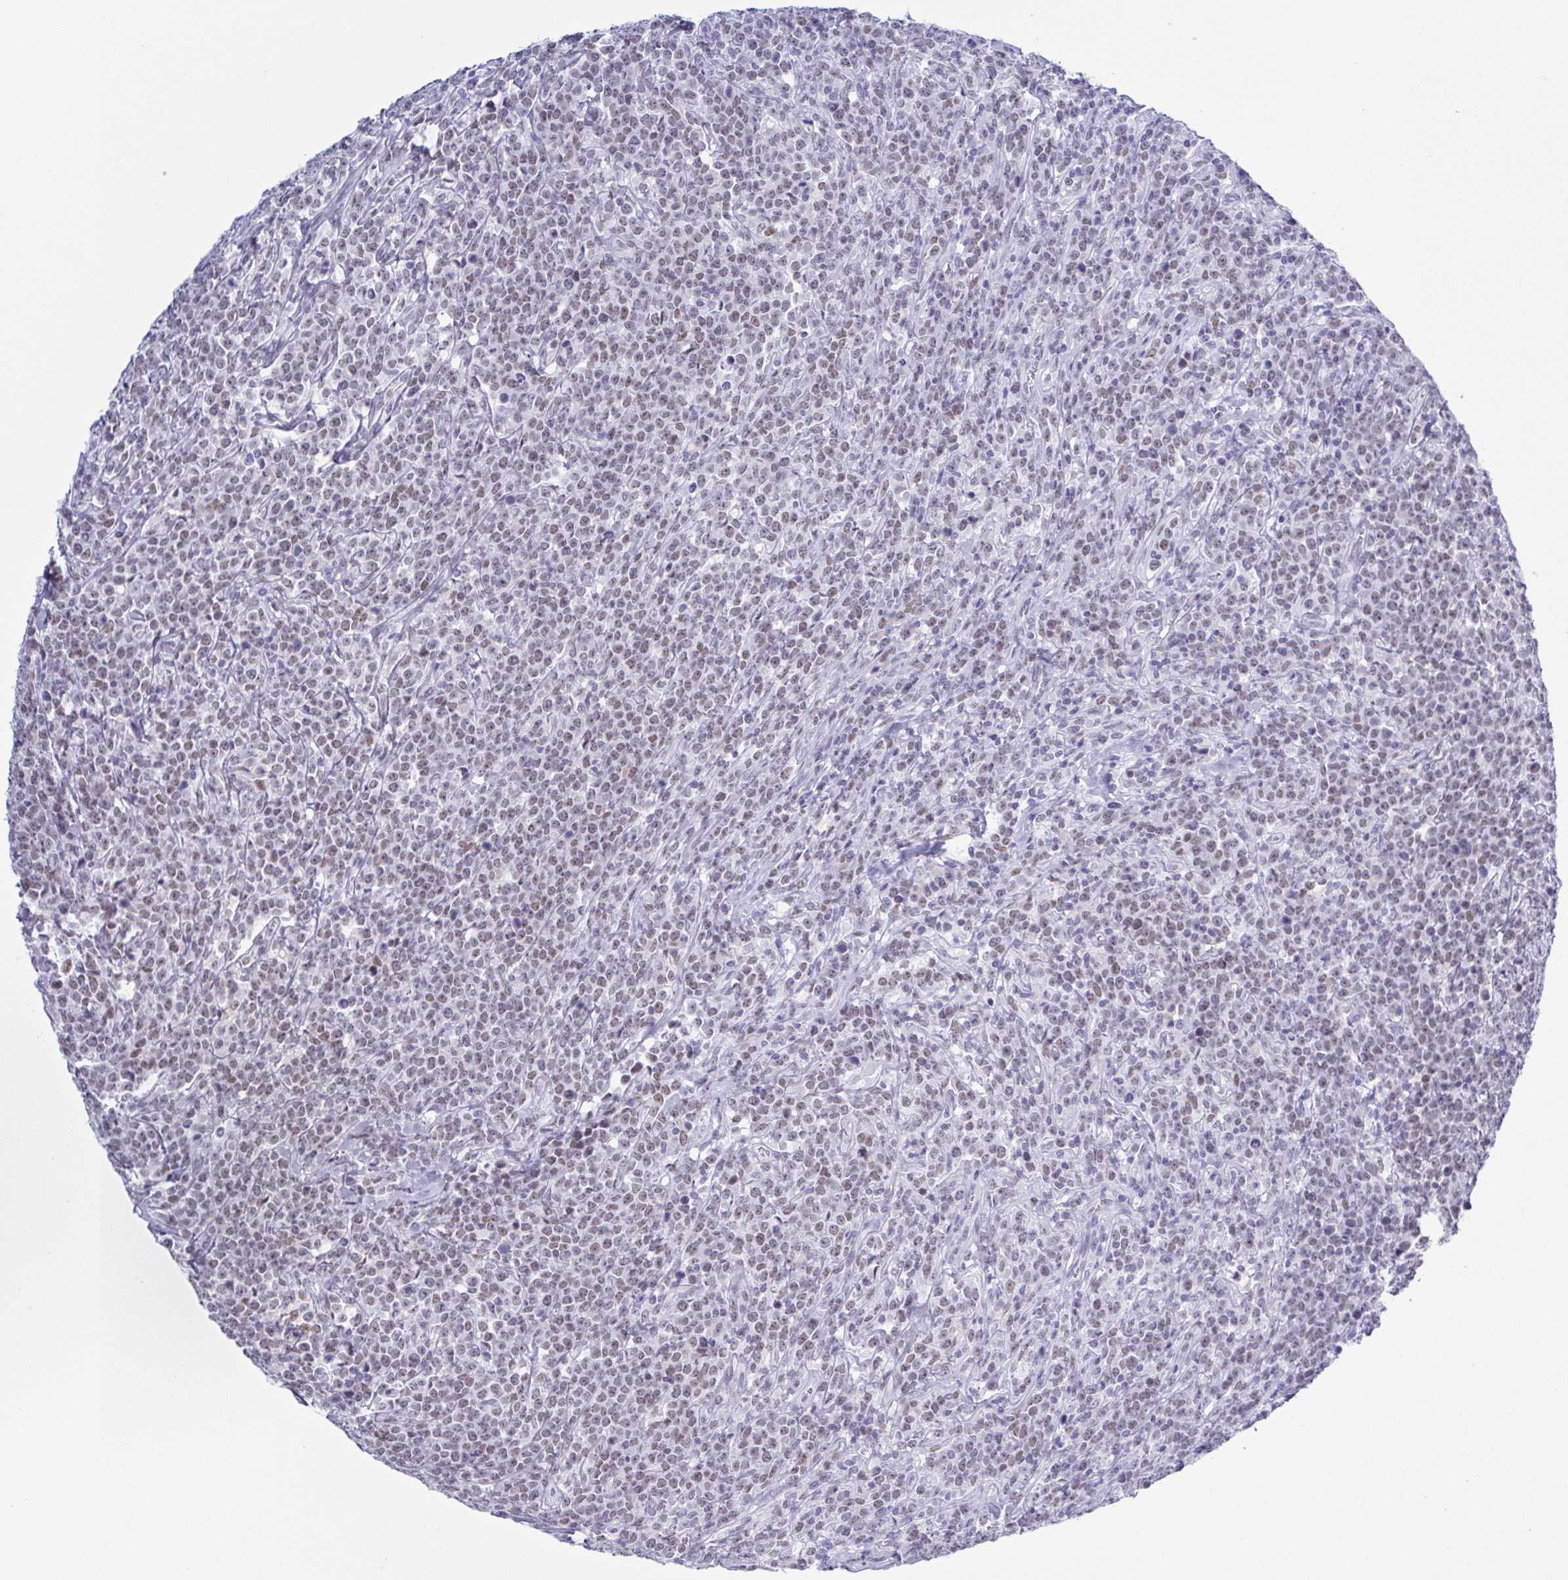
{"staining": {"intensity": "weak", "quantity": "25%-75%", "location": "nuclear"}, "tissue": "lymphoma", "cell_type": "Tumor cells", "image_type": "cancer", "snomed": [{"axis": "morphology", "description": "Malignant lymphoma, non-Hodgkin's type, High grade"}, {"axis": "topography", "description": "Small intestine"}], "caption": "This photomicrograph reveals immunohistochemistry staining of human lymphoma, with low weak nuclear expression in approximately 25%-75% of tumor cells.", "gene": "SUGP2", "patient": {"sex": "female", "age": 56}}